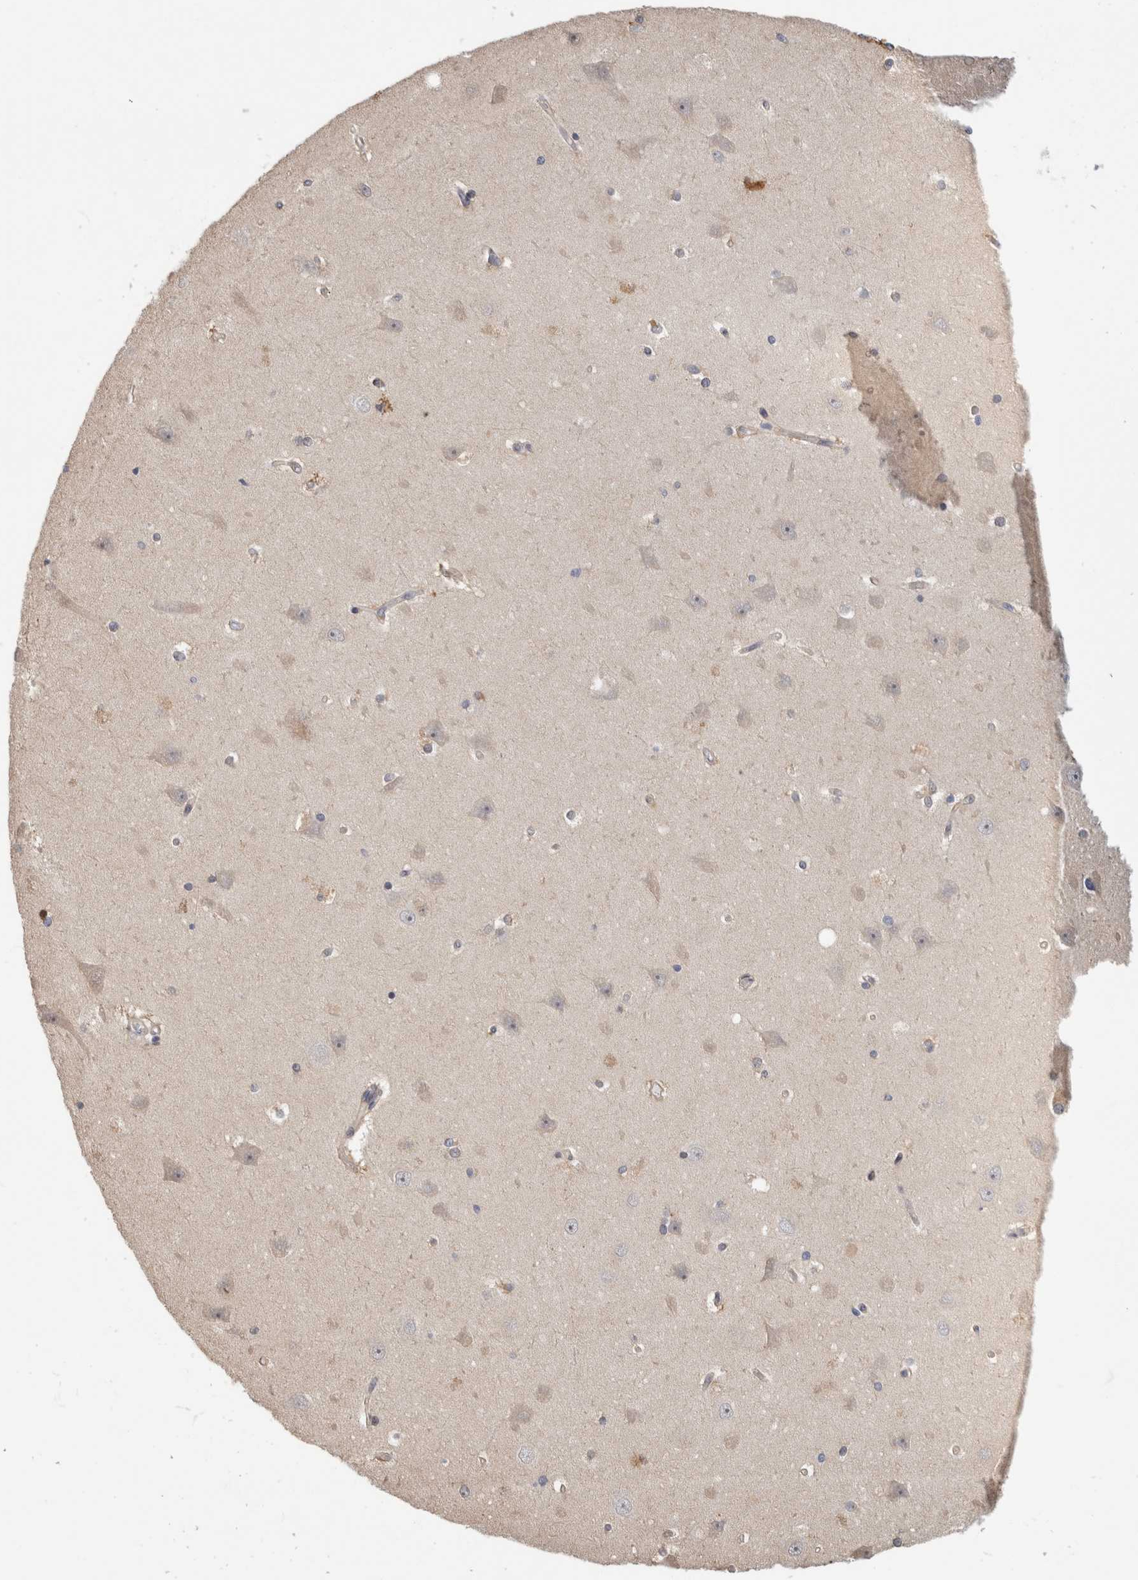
{"staining": {"intensity": "moderate", "quantity": "<25%", "location": "cytoplasmic/membranous,nuclear"}, "tissue": "hippocampus", "cell_type": "Glial cells", "image_type": "normal", "snomed": [{"axis": "morphology", "description": "Normal tissue, NOS"}, {"axis": "topography", "description": "Hippocampus"}], "caption": "Immunohistochemical staining of benign hippocampus displays low levels of moderate cytoplasmic/membranous,nuclear positivity in about <25% of glial cells. (DAB = brown stain, brightfield microscopy at high magnification).", "gene": "PGM1", "patient": {"sex": "male", "age": 45}}